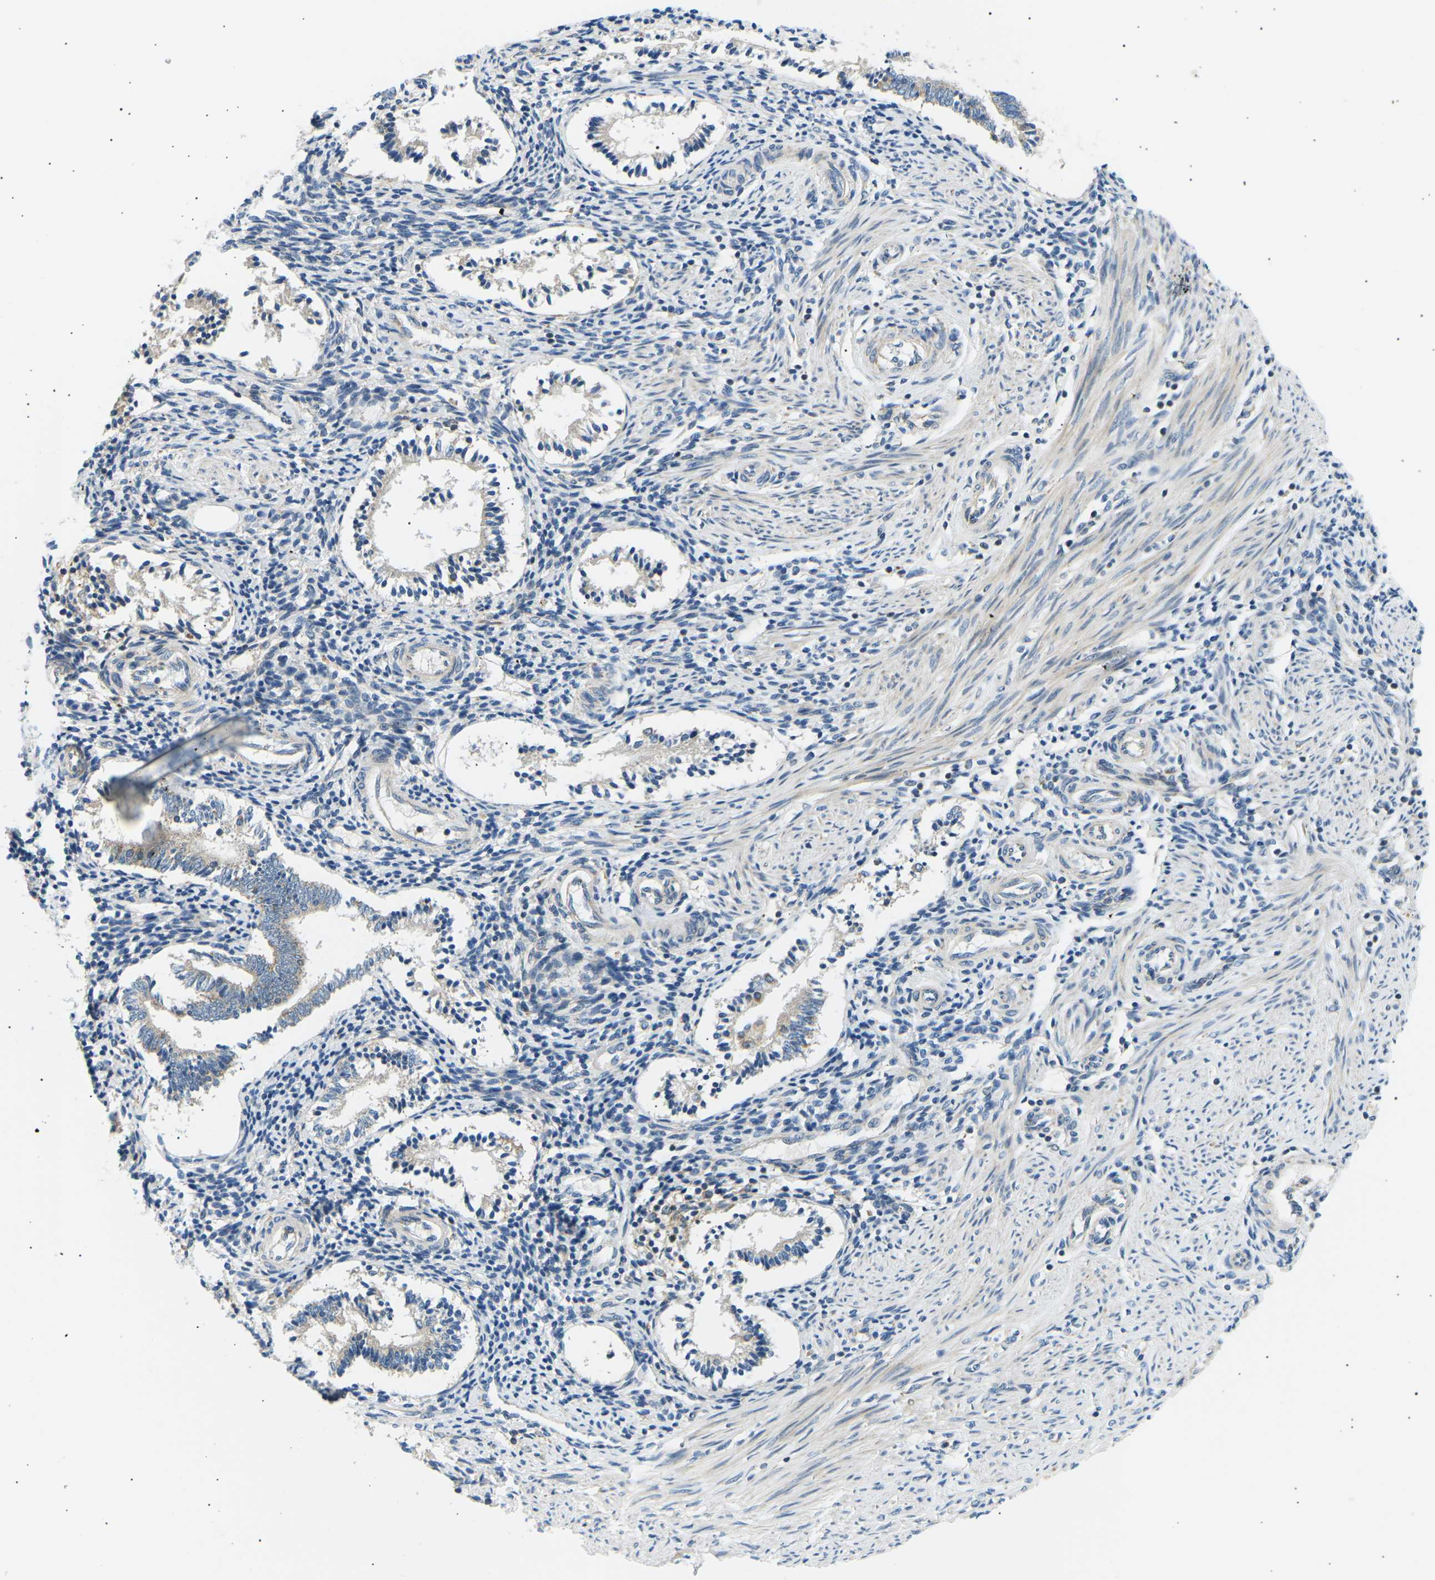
{"staining": {"intensity": "negative", "quantity": "none", "location": "none"}, "tissue": "endometrium", "cell_type": "Cells in endometrial stroma", "image_type": "normal", "snomed": [{"axis": "morphology", "description": "Normal tissue, NOS"}, {"axis": "topography", "description": "Endometrium"}], "caption": "Immunohistochemistry (IHC) of normal human endometrium demonstrates no expression in cells in endometrial stroma.", "gene": "TBC1D8", "patient": {"sex": "female", "age": 42}}